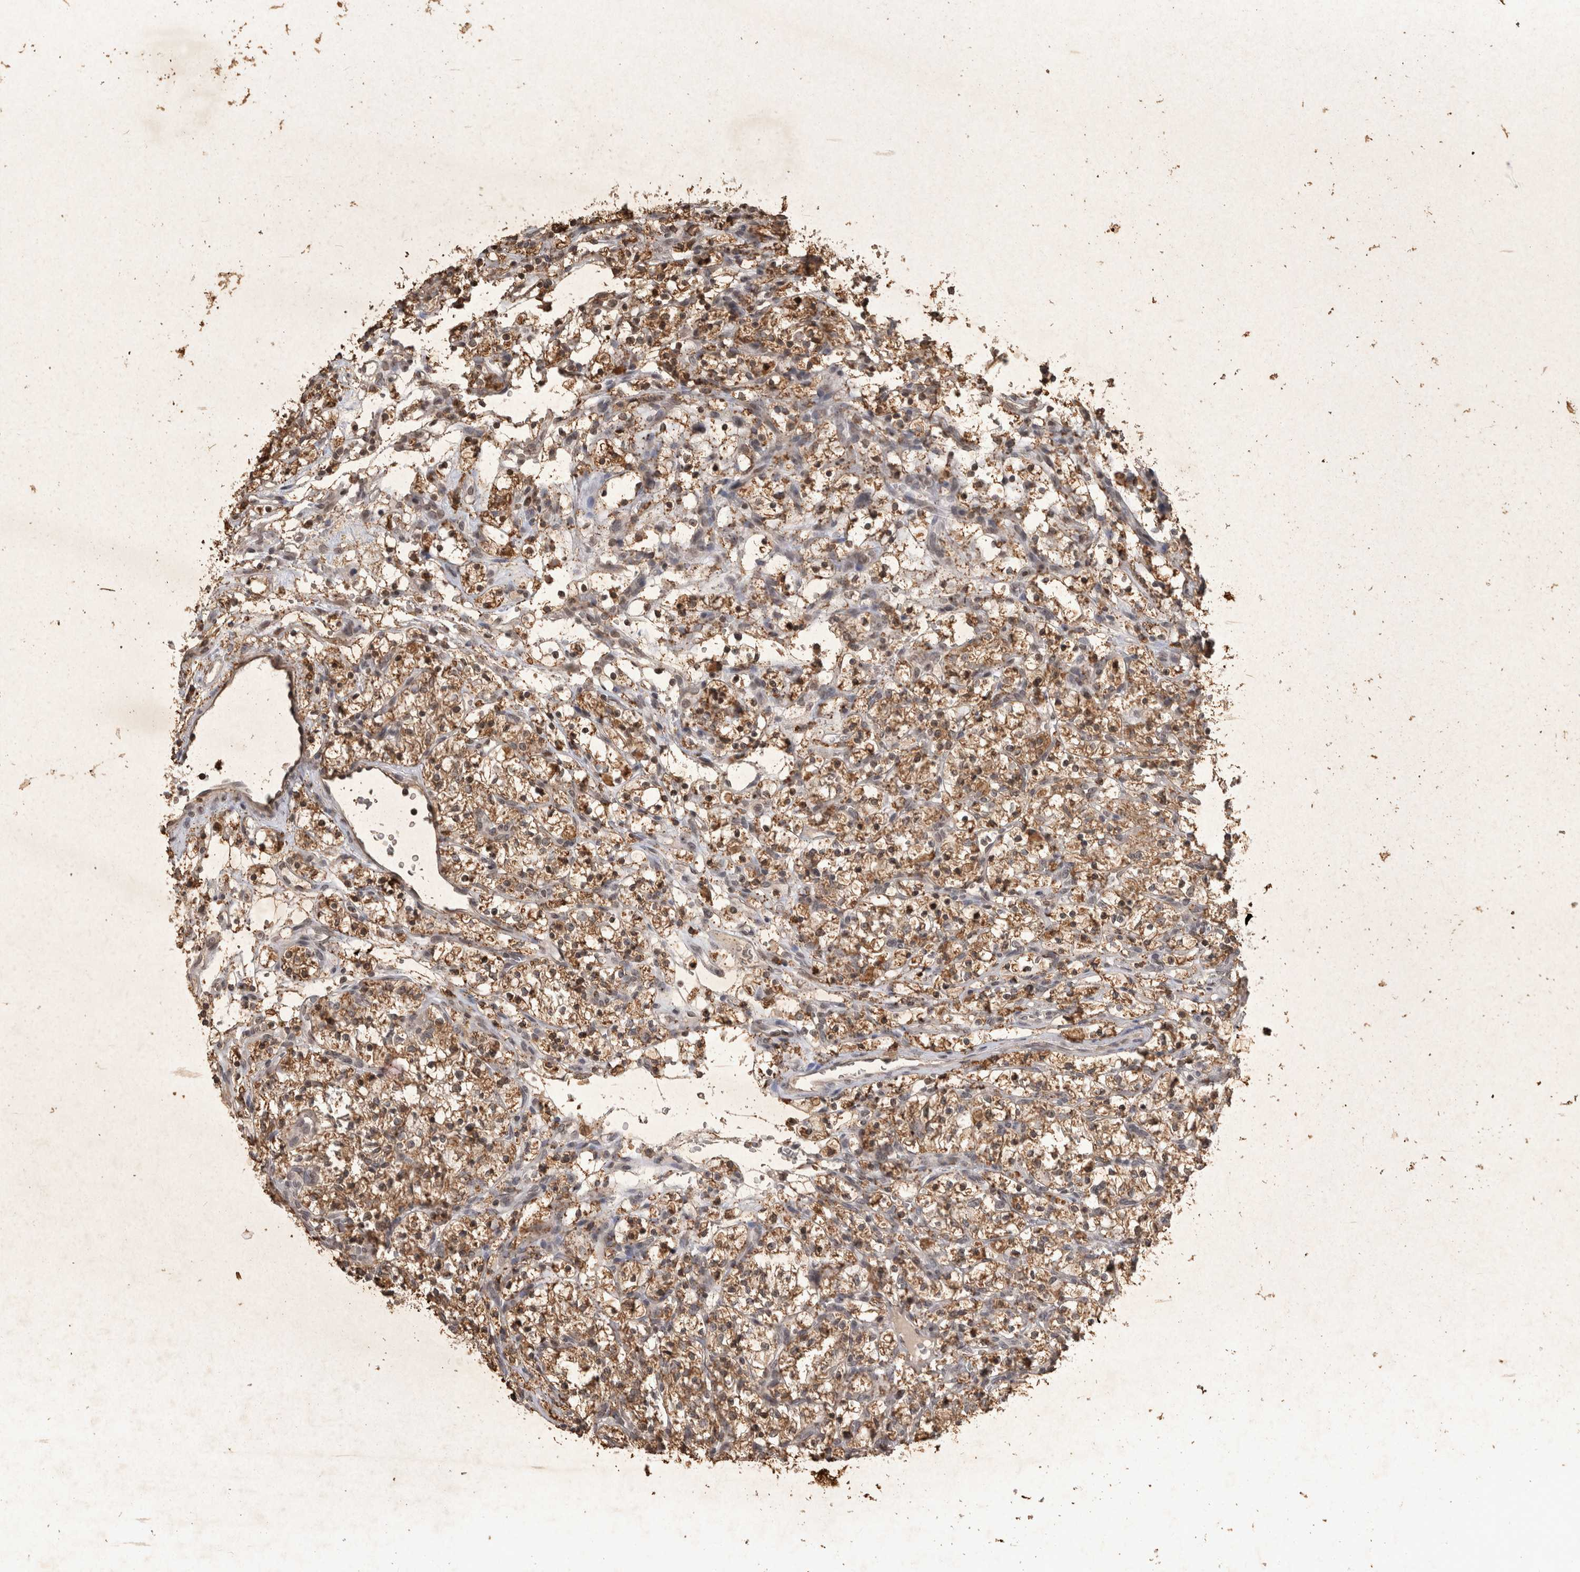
{"staining": {"intensity": "moderate", "quantity": ">75%", "location": "cytoplasmic/membranous"}, "tissue": "renal cancer", "cell_type": "Tumor cells", "image_type": "cancer", "snomed": [{"axis": "morphology", "description": "Adenocarcinoma, NOS"}, {"axis": "topography", "description": "Kidney"}], "caption": "Renal cancer stained with a brown dye exhibits moderate cytoplasmic/membranous positive staining in approximately >75% of tumor cells.", "gene": "HRK", "patient": {"sex": "female", "age": 57}}